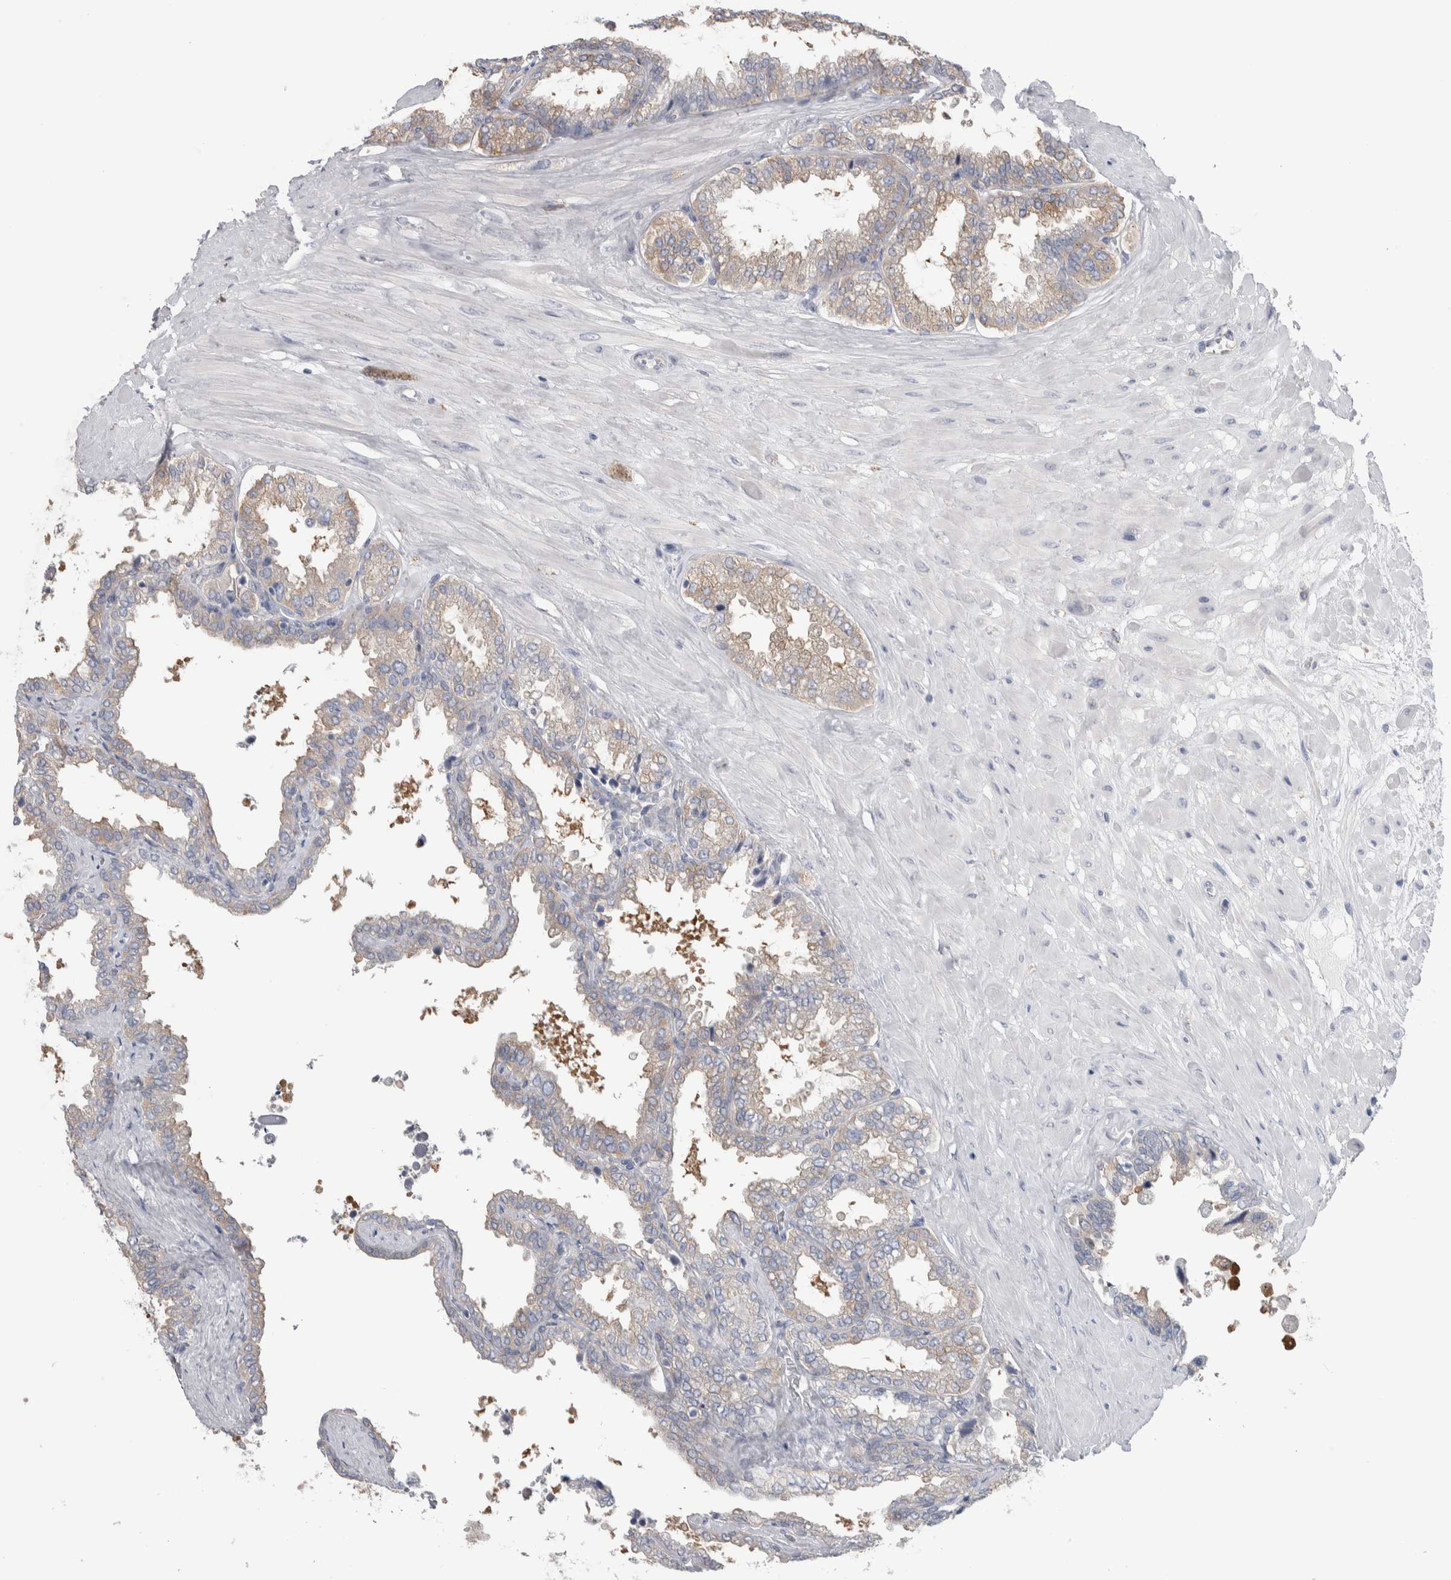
{"staining": {"intensity": "weak", "quantity": "25%-75%", "location": "cytoplasmic/membranous"}, "tissue": "seminal vesicle", "cell_type": "Glandular cells", "image_type": "normal", "snomed": [{"axis": "morphology", "description": "Normal tissue, NOS"}, {"axis": "topography", "description": "Seminal veicle"}], "caption": "IHC histopathology image of benign seminal vesicle stained for a protein (brown), which demonstrates low levels of weak cytoplasmic/membranous staining in approximately 25%-75% of glandular cells.", "gene": "GPHN", "patient": {"sex": "male", "age": 46}}